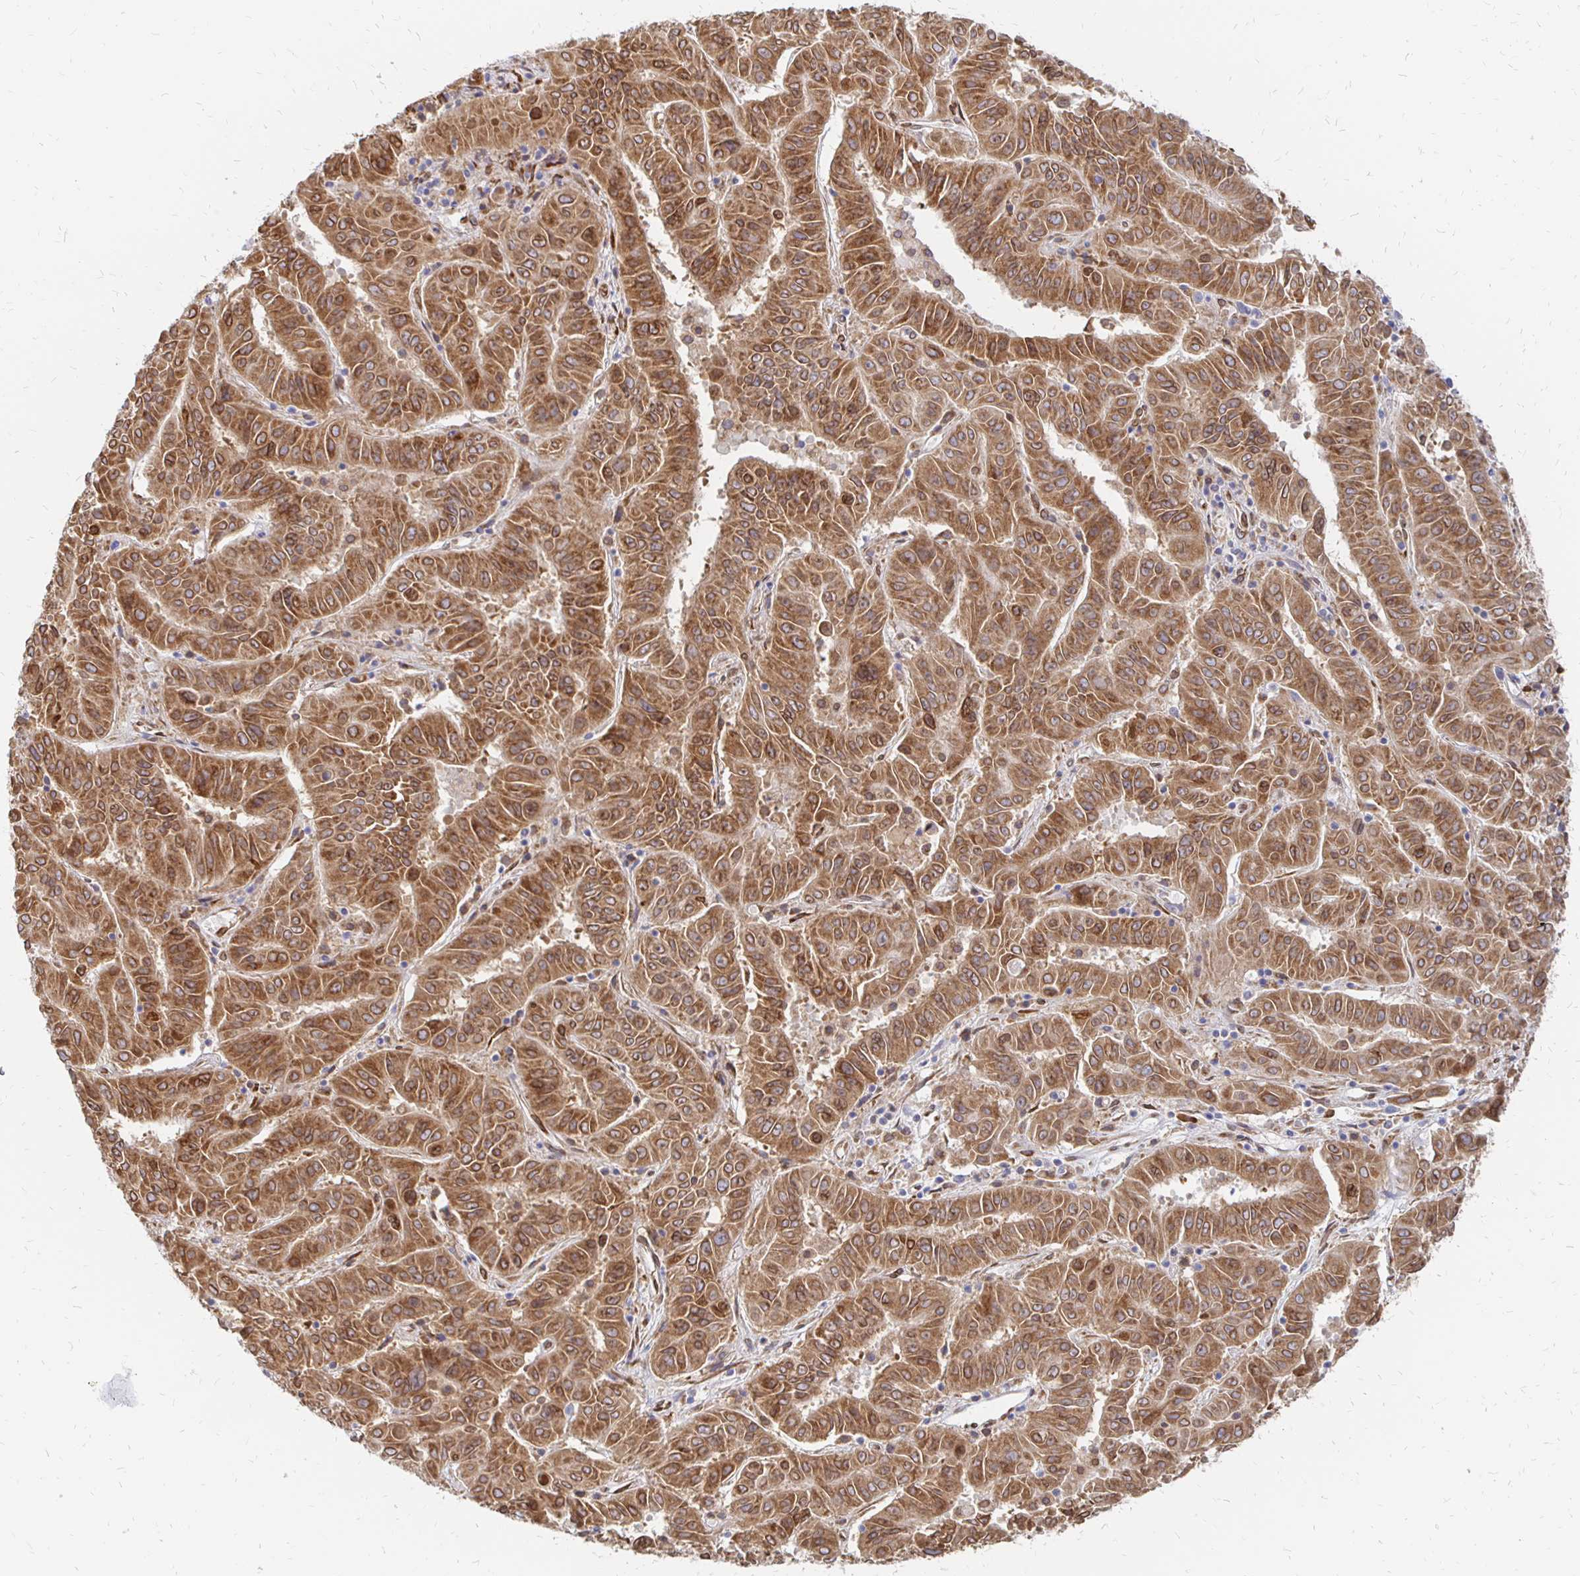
{"staining": {"intensity": "strong", "quantity": ">75%", "location": "cytoplasmic/membranous,nuclear"}, "tissue": "pancreatic cancer", "cell_type": "Tumor cells", "image_type": "cancer", "snomed": [{"axis": "morphology", "description": "Adenocarcinoma, NOS"}, {"axis": "topography", "description": "Pancreas"}], "caption": "Immunohistochemical staining of adenocarcinoma (pancreatic) displays high levels of strong cytoplasmic/membranous and nuclear expression in about >75% of tumor cells. Nuclei are stained in blue.", "gene": "PELI3", "patient": {"sex": "male", "age": 63}}